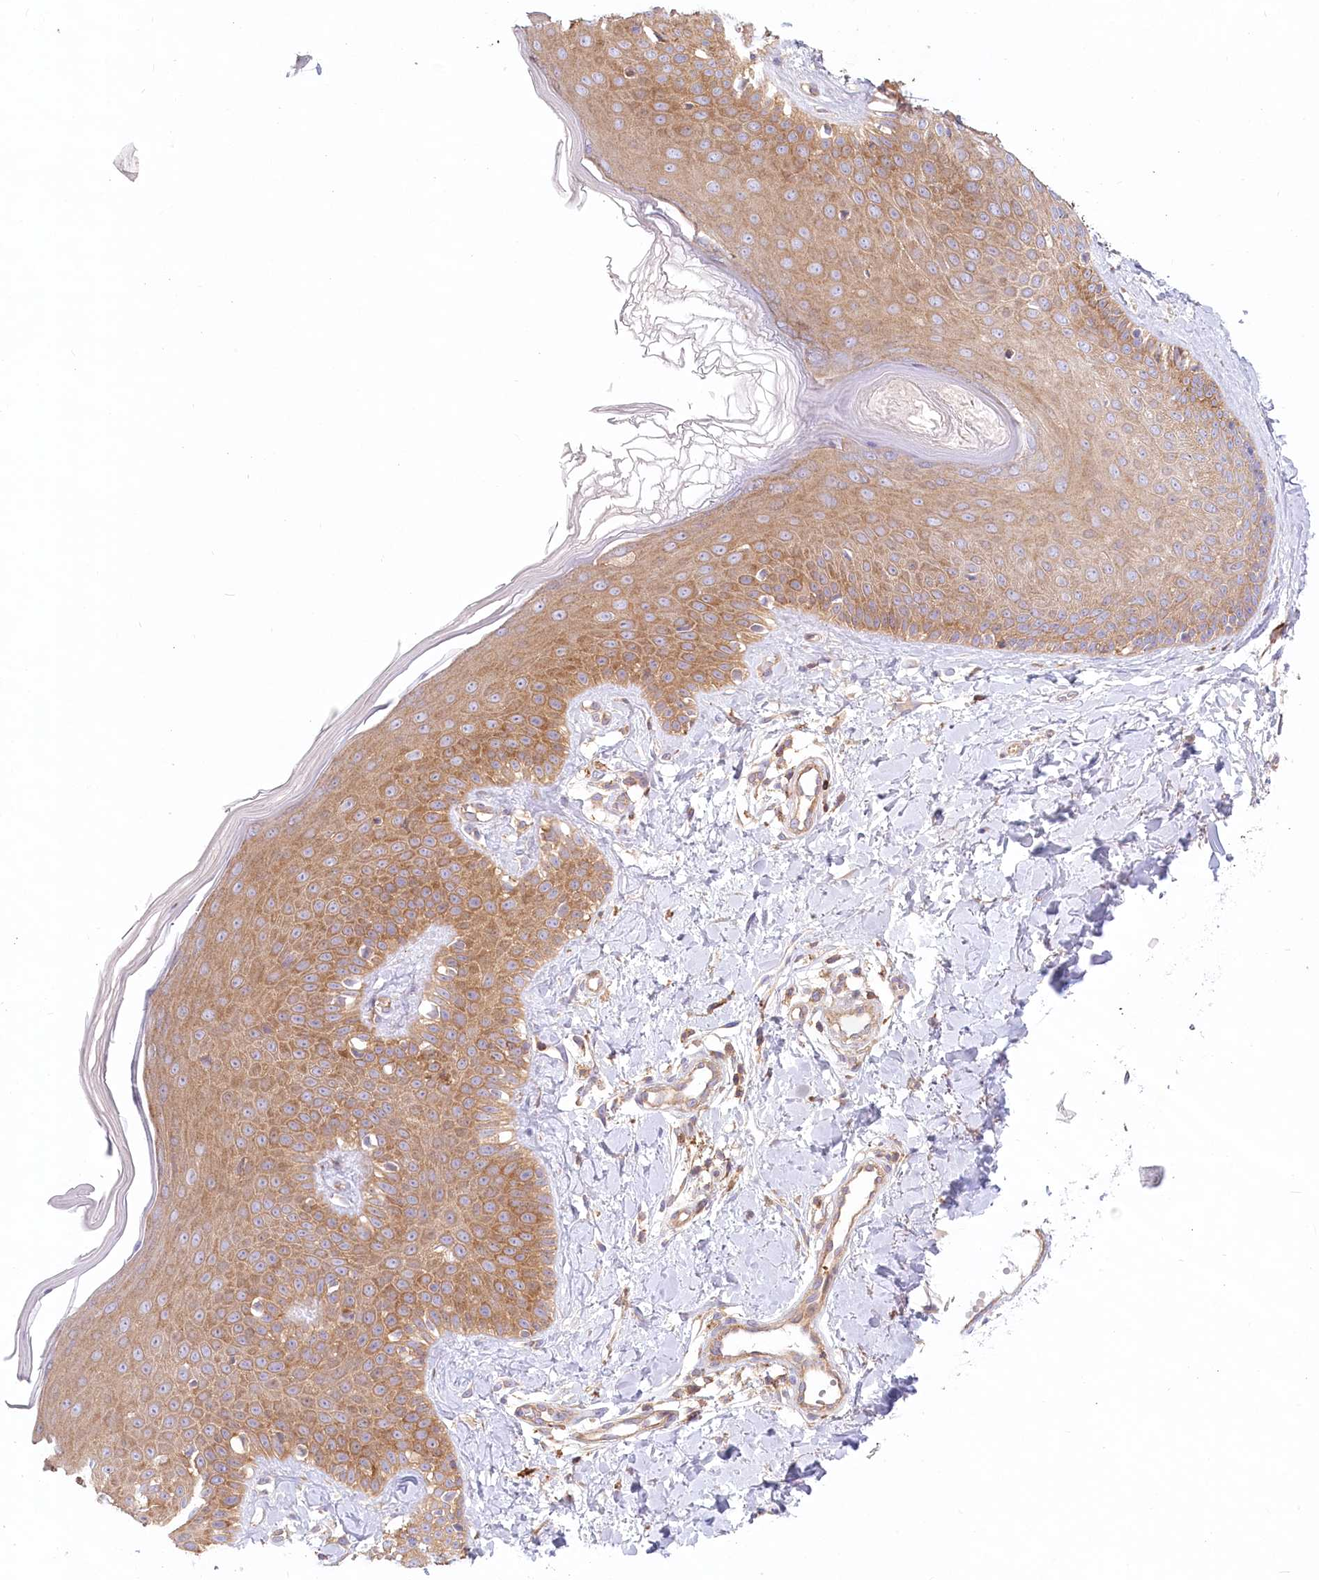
{"staining": {"intensity": "moderate", "quantity": ">75%", "location": "cytoplasmic/membranous"}, "tissue": "skin", "cell_type": "Fibroblasts", "image_type": "normal", "snomed": [{"axis": "morphology", "description": "Normal tissue, NOS"}, {"axis": "topography", "description": "Skin"}], "caption": "DAB (3,3'-diaminobenzidine) immunohistochemical staining of benign skin displays moderate cytoplasmic/membranous protein expression in about >75% of fibroblasts. (DAB = brown stain, brightfield microscopy at high magnification).", "gene": "UMPS", "patient": {"sex": "male", "age": 52}}